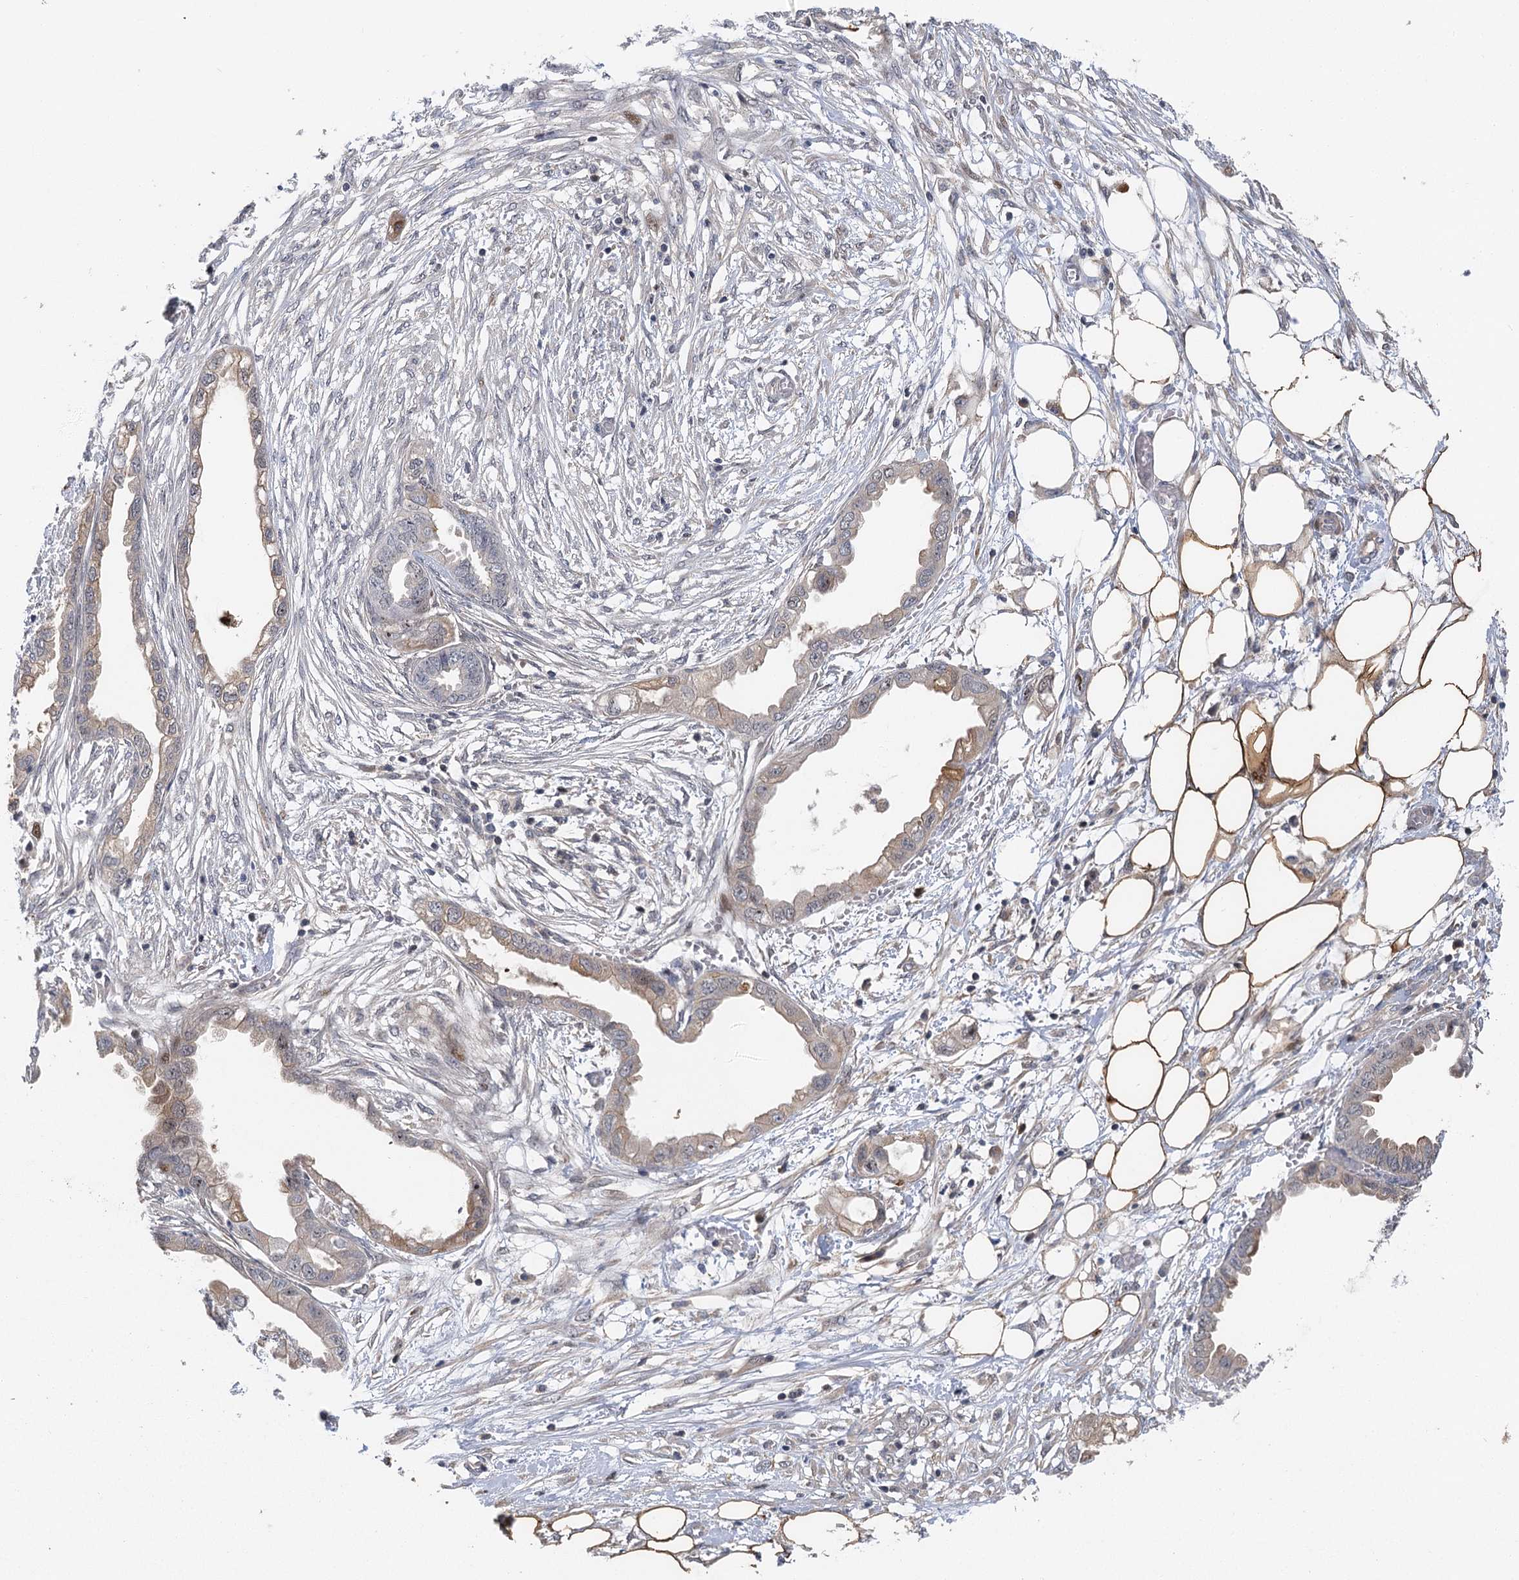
{"staining": {"intensity": "negative", "quantity": "none", "location": "none"}, "tissue": "endometrial cancer", "cell_type": "Tumor cells", "image_type": "cancer", "snomed": [{"axis": "morphology", "description": "Adenocarcinoma, NOS"}, {"axis": "morphology", "description": "Adenocarcinoma, metastatic, NOS"}, {"axis": "topography", "description": "Adipose tissue"}, {"axis": "topography", "description": "Endometrium"}], "caption": "Tumor cells show no significant protein positivity in endometrial cancer (metastatic adenocarcinoma). The staining was performed using DAB (3,3'-diaminobenzidine) to visualize the protein expression in brown, while the nuclei were stained in blue with hematoxylin (Magnification: 20x).", "gene": "IL11RA", "patient": {"sex": "female", "age": 67}}